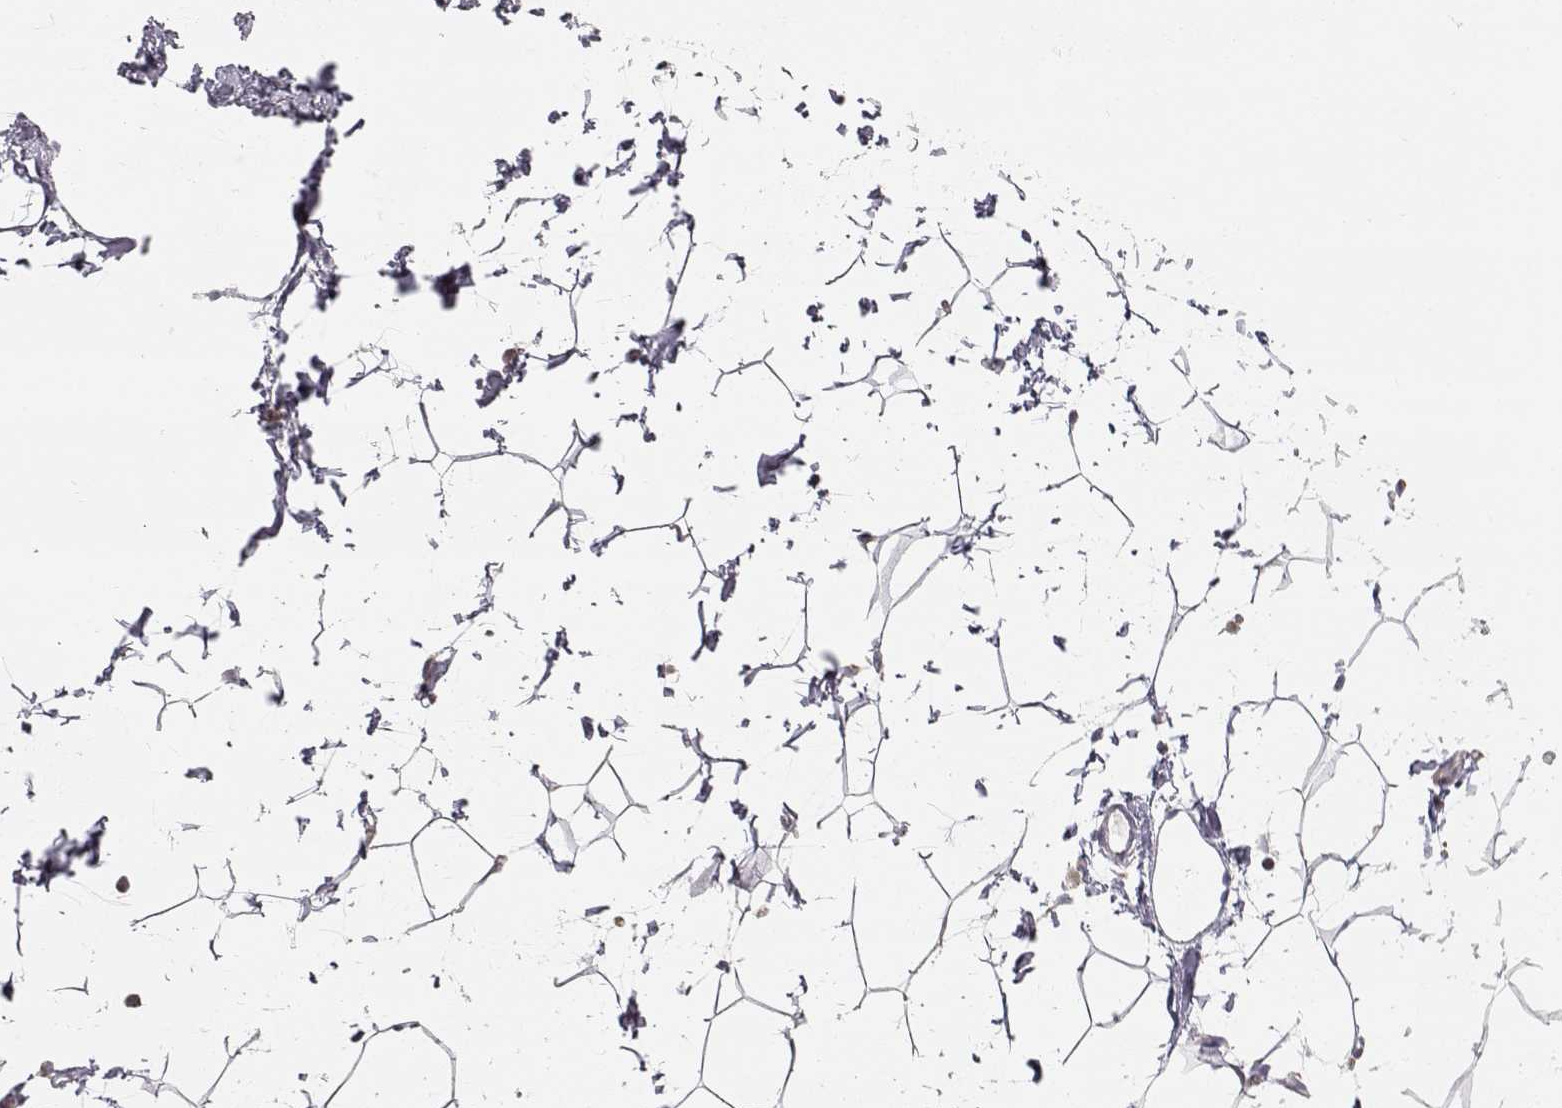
{"staining": {"intensity": "negative", "quantity": "none", "location": "none"}, "tissue": "breast", "cell_type": "Adipocytes", "image_type": "normal", "snomed": [{"axis": "morphology", "description": "Normal tissue, NOS"}, {"axis": "topography", "description": "Breast"}], "caption": "Protein analysis of normal breast exhibits no significant positivity in adipocytes. (IHC, brightfield microscopy, high magnification).", "gene": "GRAP2", "patient": {"sex": "female", "age": 32}}